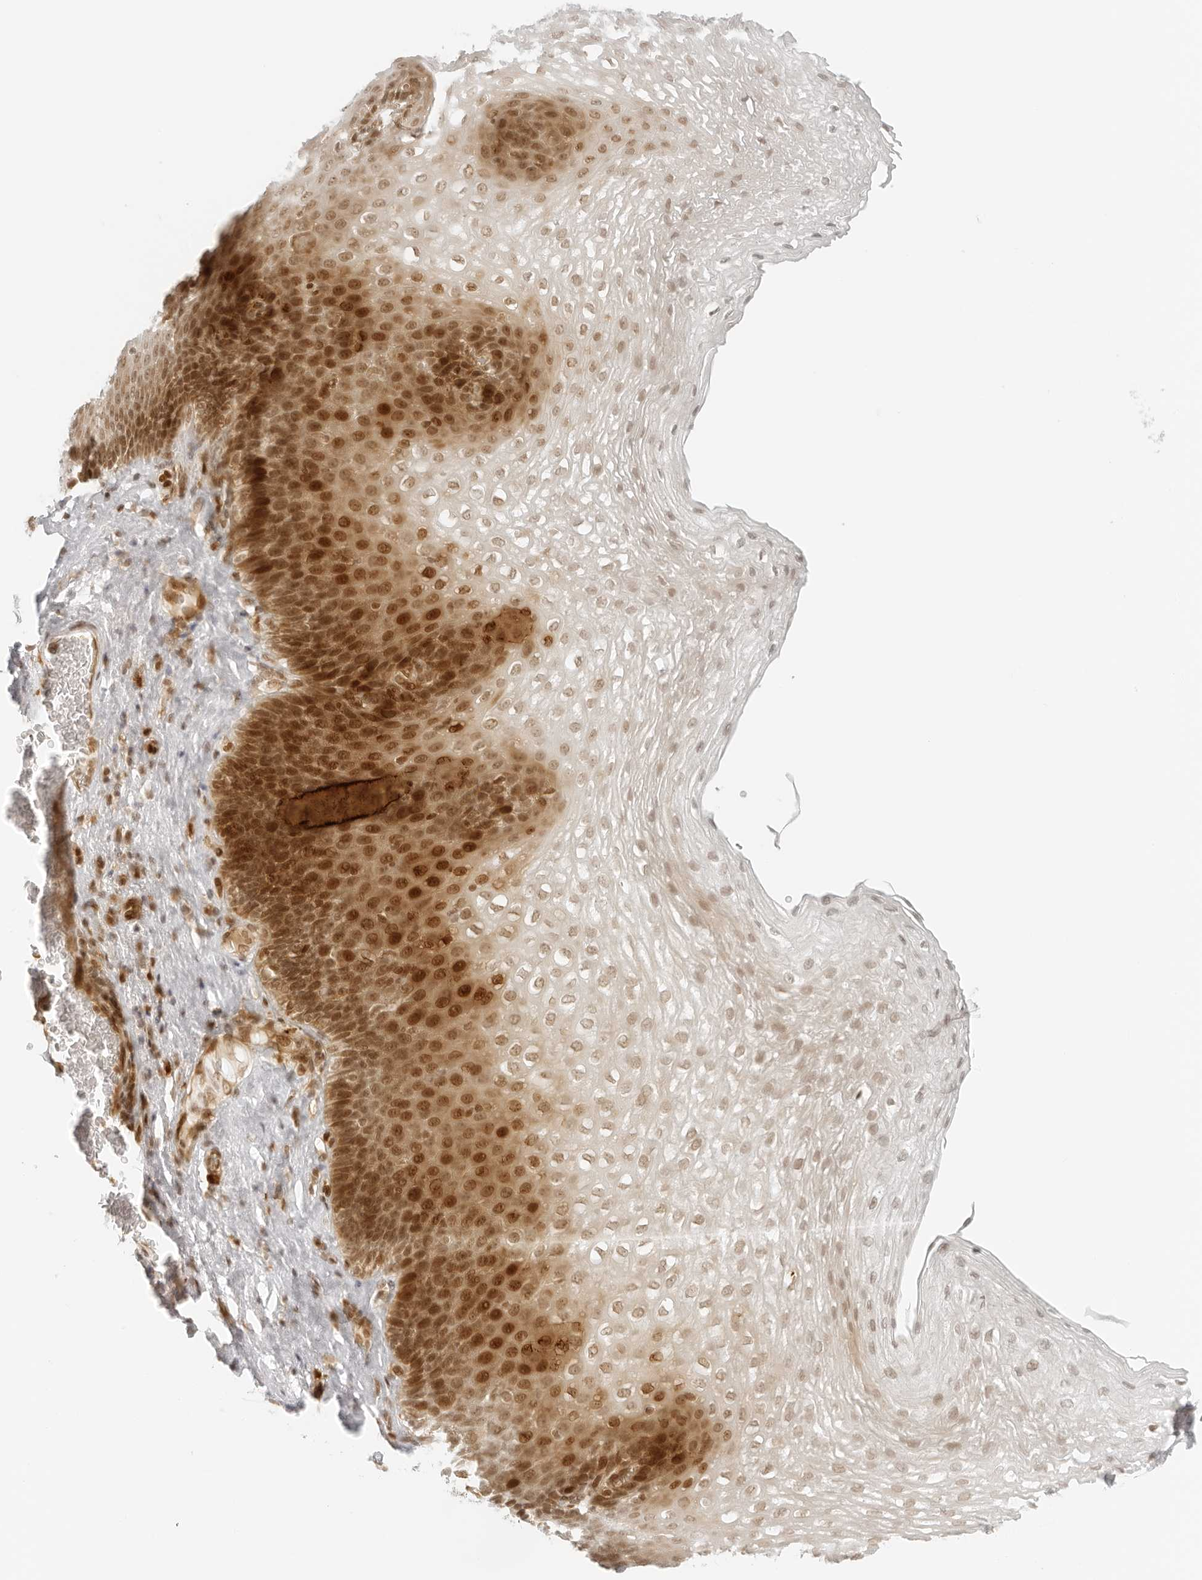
{"staining": {"intensity": "strong", "quantity": ">75%", "location": "cytoplasmic/membranous,nuclear"}, "tissue": "esophagus", "cell_type": "Squamous epithelial cells", "image_type": "normal", "snomed": [{"axis": "morphology", "description": "Normal tissue, NOS"}, {"axis": "topography", "description": "Esophagus"}], "caption": "IHC of normal esophagus displays high levels of strong cytoplasmic/membranous,nuclear expression in about >75% of squamous epithelial cells.", "gene": "ZNF407", "patient": {"sex": "female", "age": 66}}